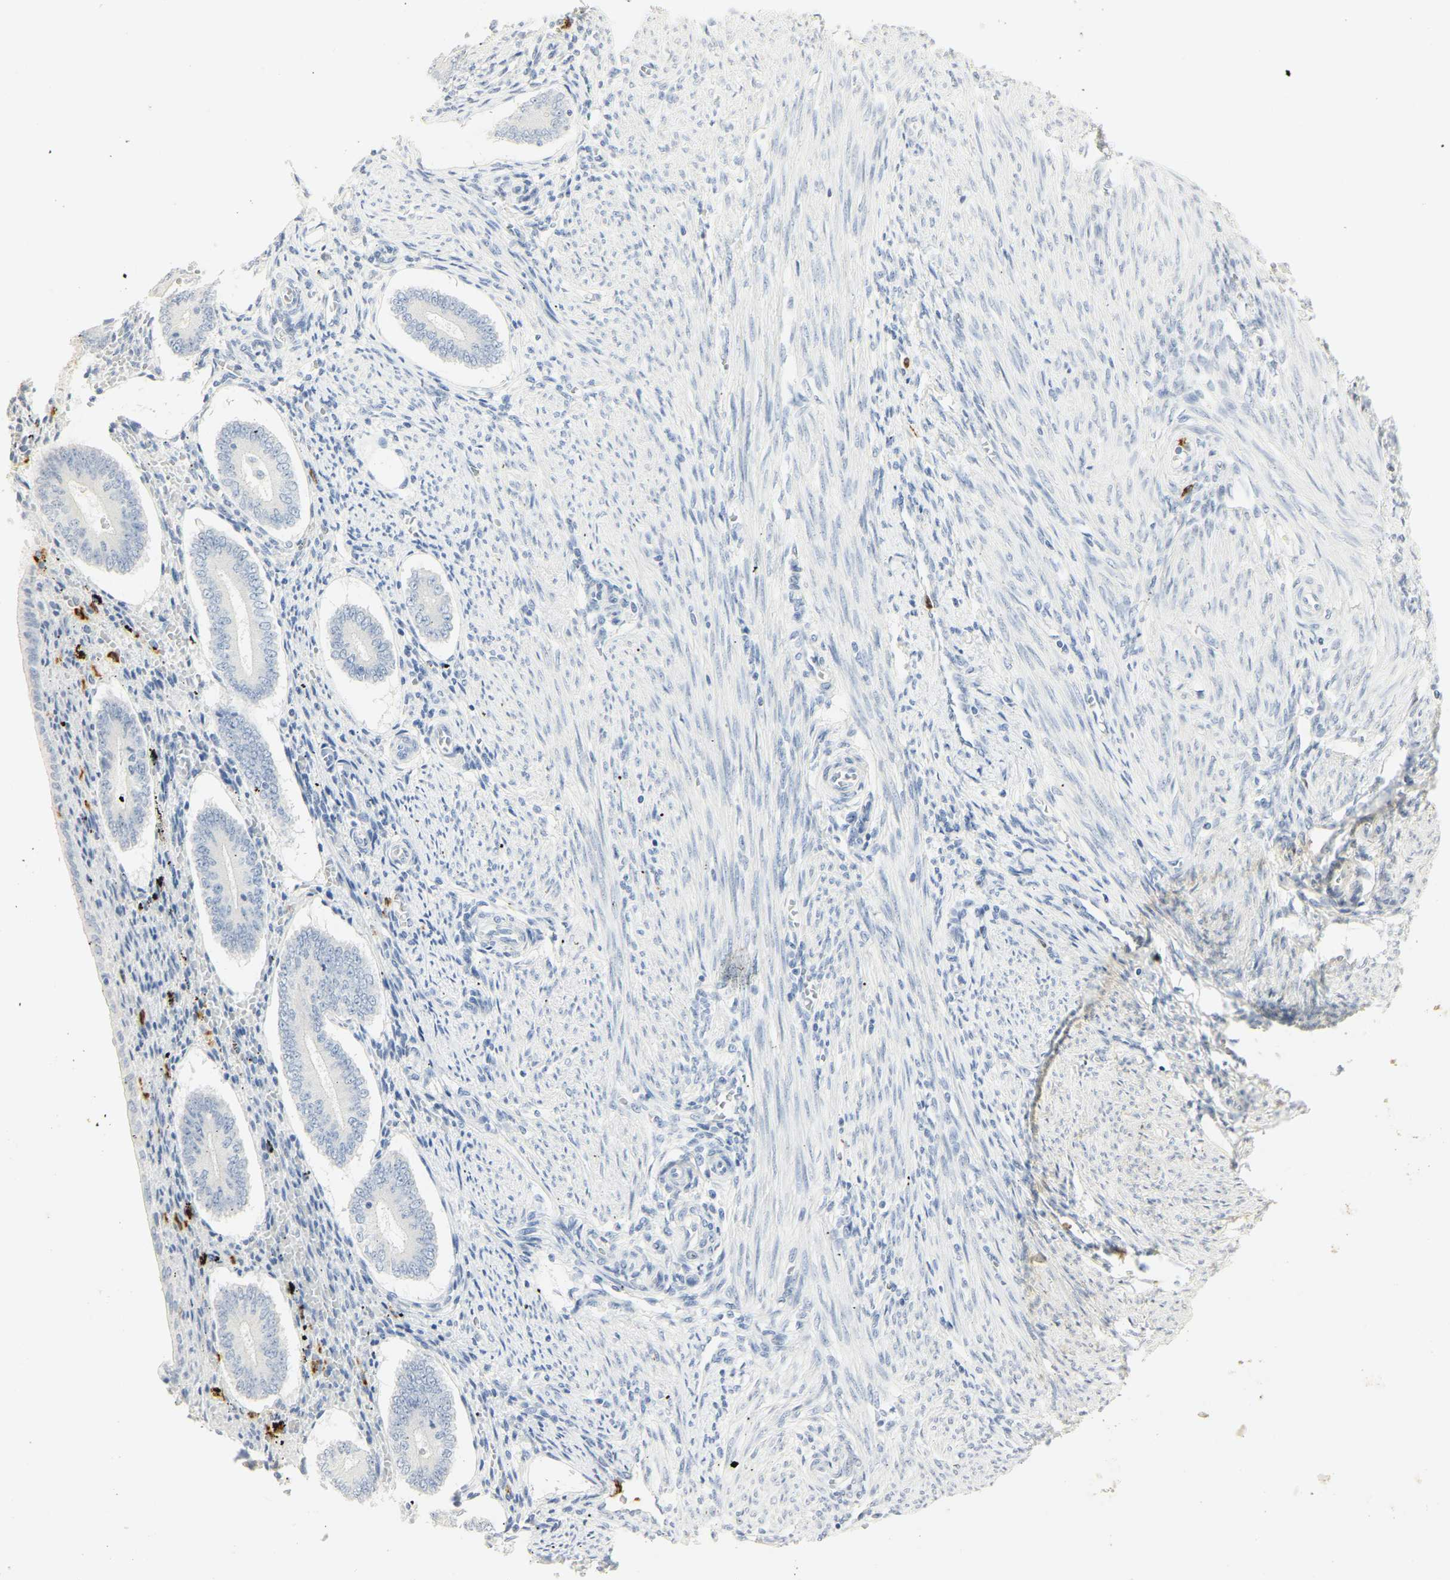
{"staining": {"intensity": "moderate", "quantity": "<25%", "location": "cytoplasmic/membranous"}, "tissue": "endometrium", "cell_type": "Cells in endometrial stroma", "image_type": "normal", "snomed": [{"axis": "morphology", "description": "Normal tissue, NOS"}, {"axis": "topography", "description": "Endometrium"}], "caption": "Immunohistochemical staining of benign human endometrium exhibits <25% levels of moderate cytoplasmic/membranous protein positivity in approximately <25% of cells in endometrial stroma.", "gene": "MPO", "patient": {"sex": "female", "age": 42}}